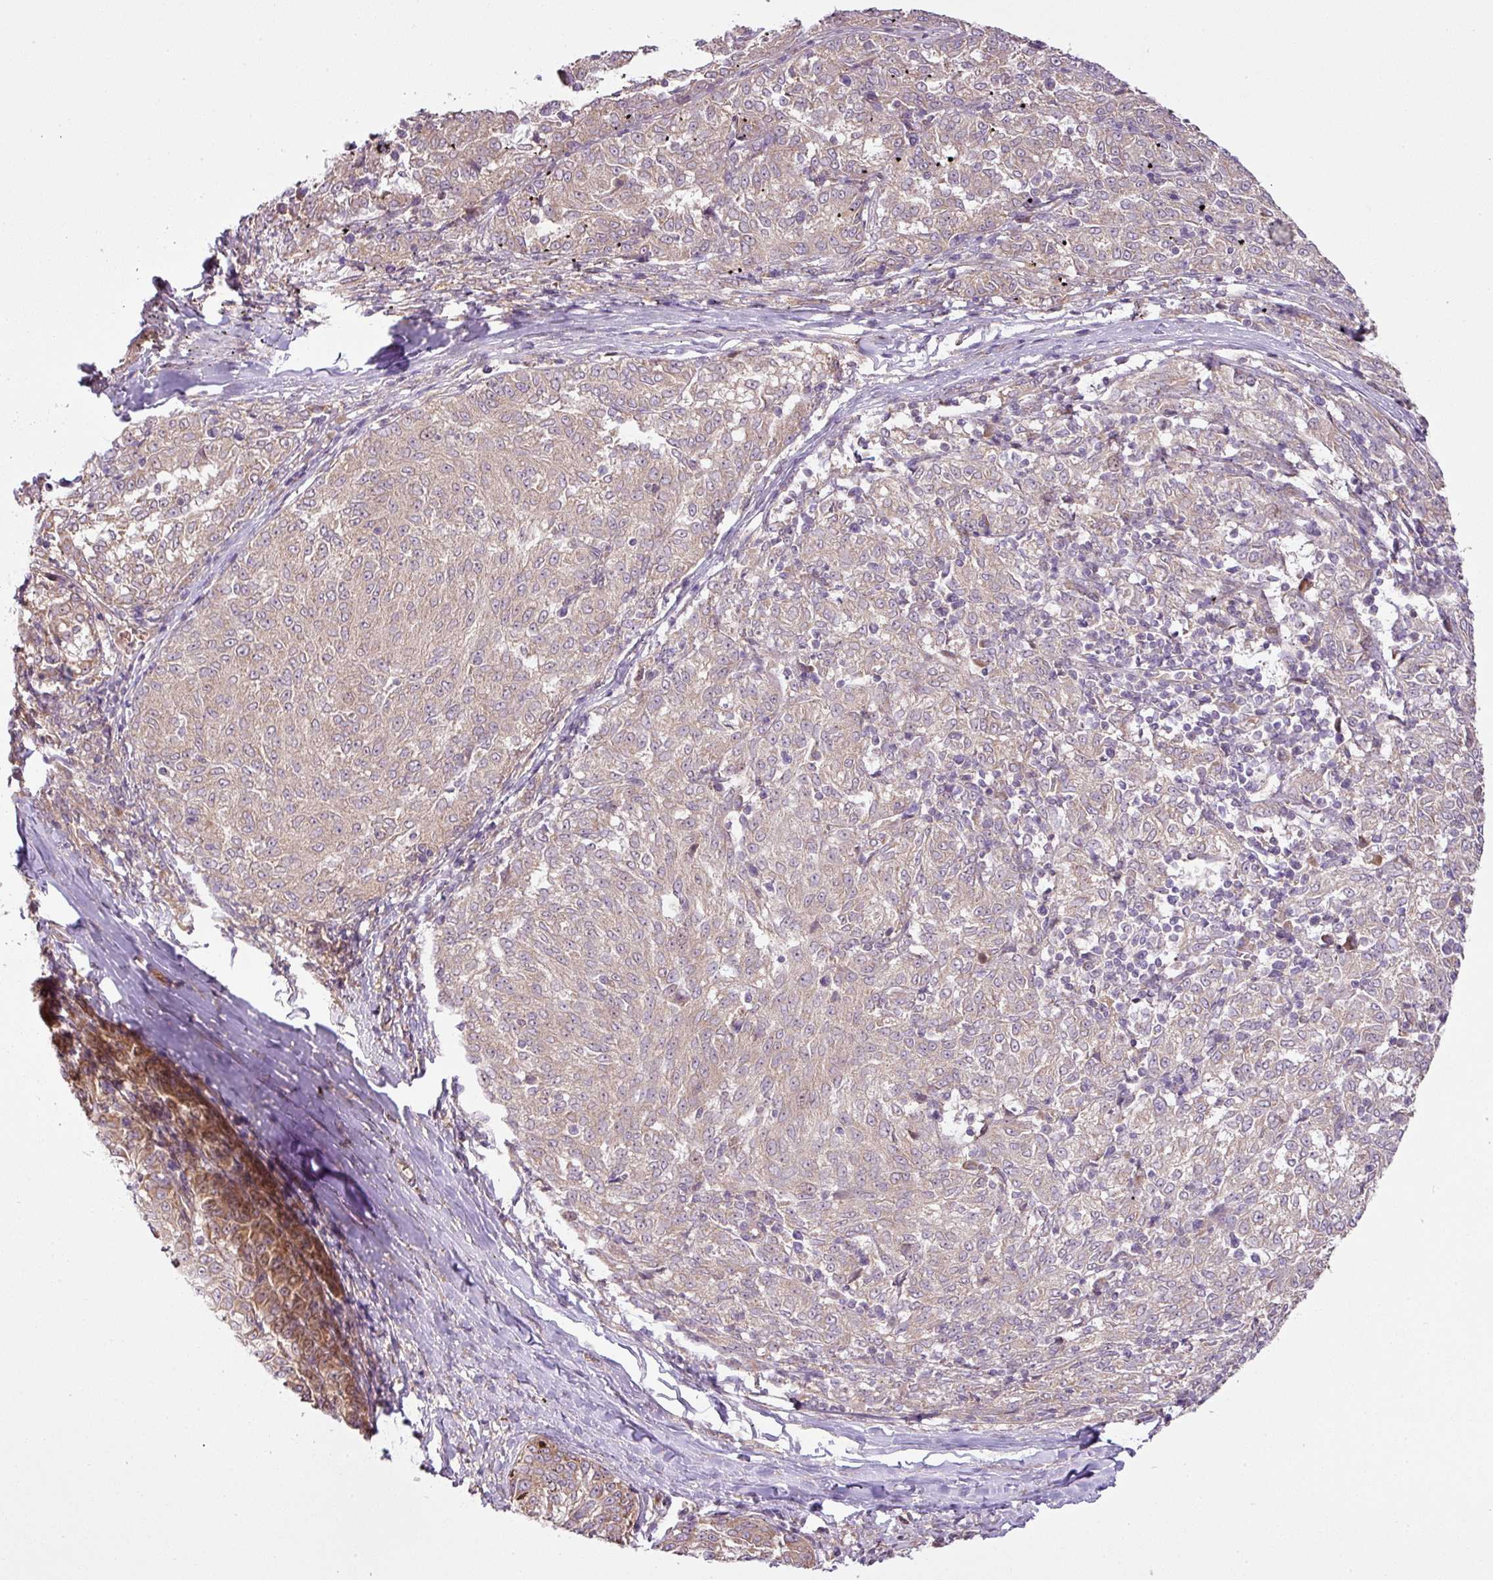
{"staining": {"intensity": "moderate", "quantity": "25%-75%", "location": "cytoplasmic/membranous"}, "tissue": "melanoma", "cell_type": "Tumor cells", "image_type": "cancer", "snomed": [{"axis": "morphology", "description": "Malignant melanoma, NOS"}, {"axis": "topography", "description": "Skin"}], "caption": "Immunohistochemistry histopathology image of neoplastic tissue: human melanoma stained using immunohistochemistry exhibits medium levels of moderate protein expression localized specifically in the cytoplasmic/membranous of tumor cells, appearing as a cytoplasmic/membranous brown color.", "gene": "COX18", "patient": {"sex": "female", "age": 72}}